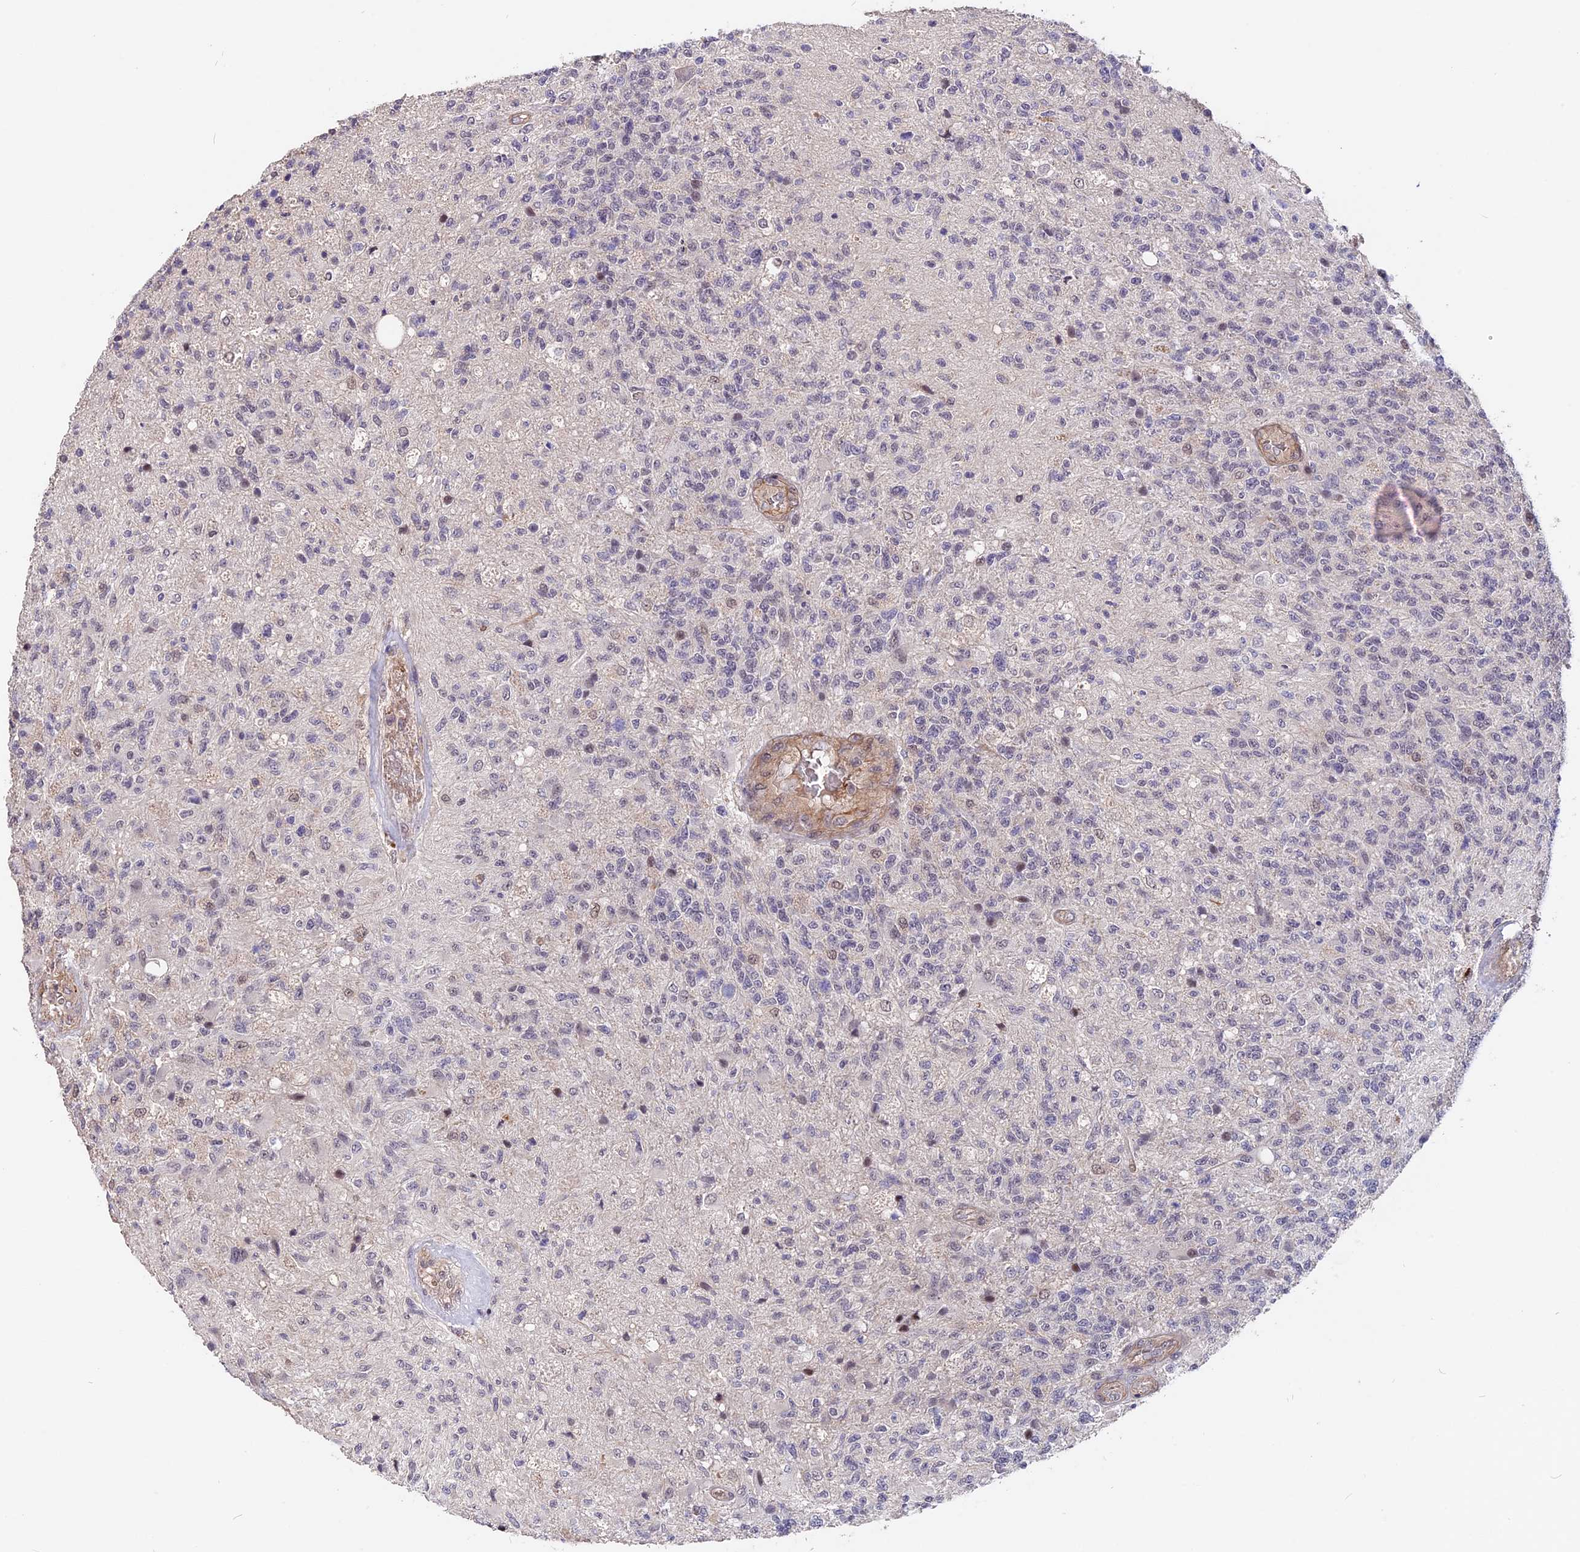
{"staining": {"intensity": "negative", "quantity": "none", "location": "none"}, "tissue": "glioma", "cell_type": "Tumor cells", "image_type": "cancer", "snomed": [{"axis": "morphology", "description": "Glioma, malignant, High grade"}, {"axis": "topography", "description": "Brain"}], "caption": "This is an immunohistochemistry (IHC) image of glioma. There is no staining in tumor cells.", "gene": "ZC3H10", "patient": {"sex": "male", "age": 56}}